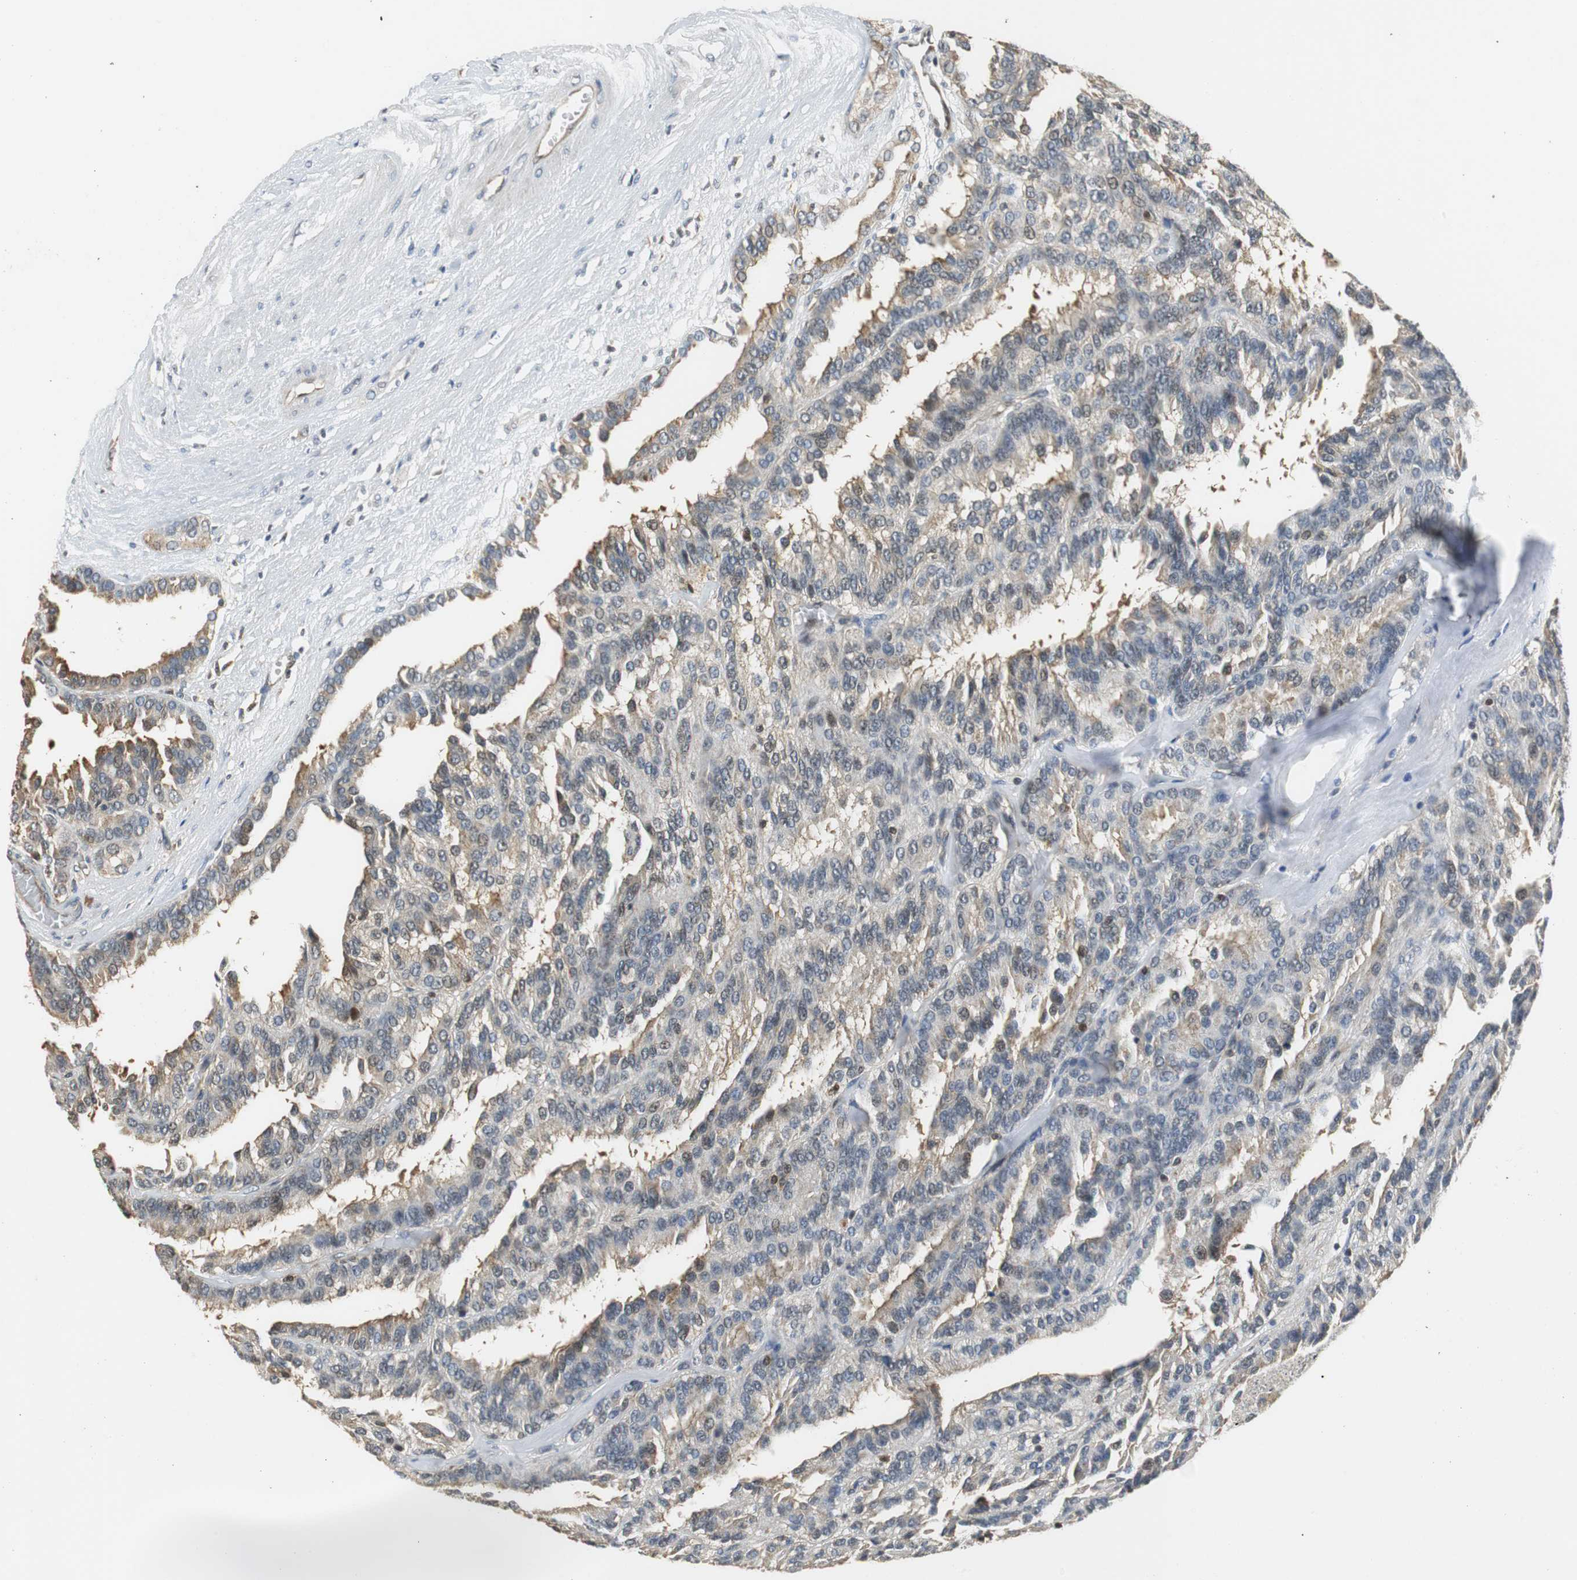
{"staining": {"intensity": "weak", "quantity": "25%-75%", "location": "cytoplasmic/membranous"}, "tissue": "renal cancer", "cell_type": "Tumor cells", "image_type": "cancer", "snomed": [{"axis": "morphology", "description": "Adenocarcinoma, NOS"}, {"axis": "topography", "description": "Kidney"}], "caption": "Immunohistochemical staining of renal cancer shows low levels of weak cytoplasmic/membranous protein staining in about 25%-75% of tumor cells. (DAB = brown stain, brightfield microscopy at high magnification).", "gene": "GSDMD", "patient": {"sex": "male", "age": 46}}